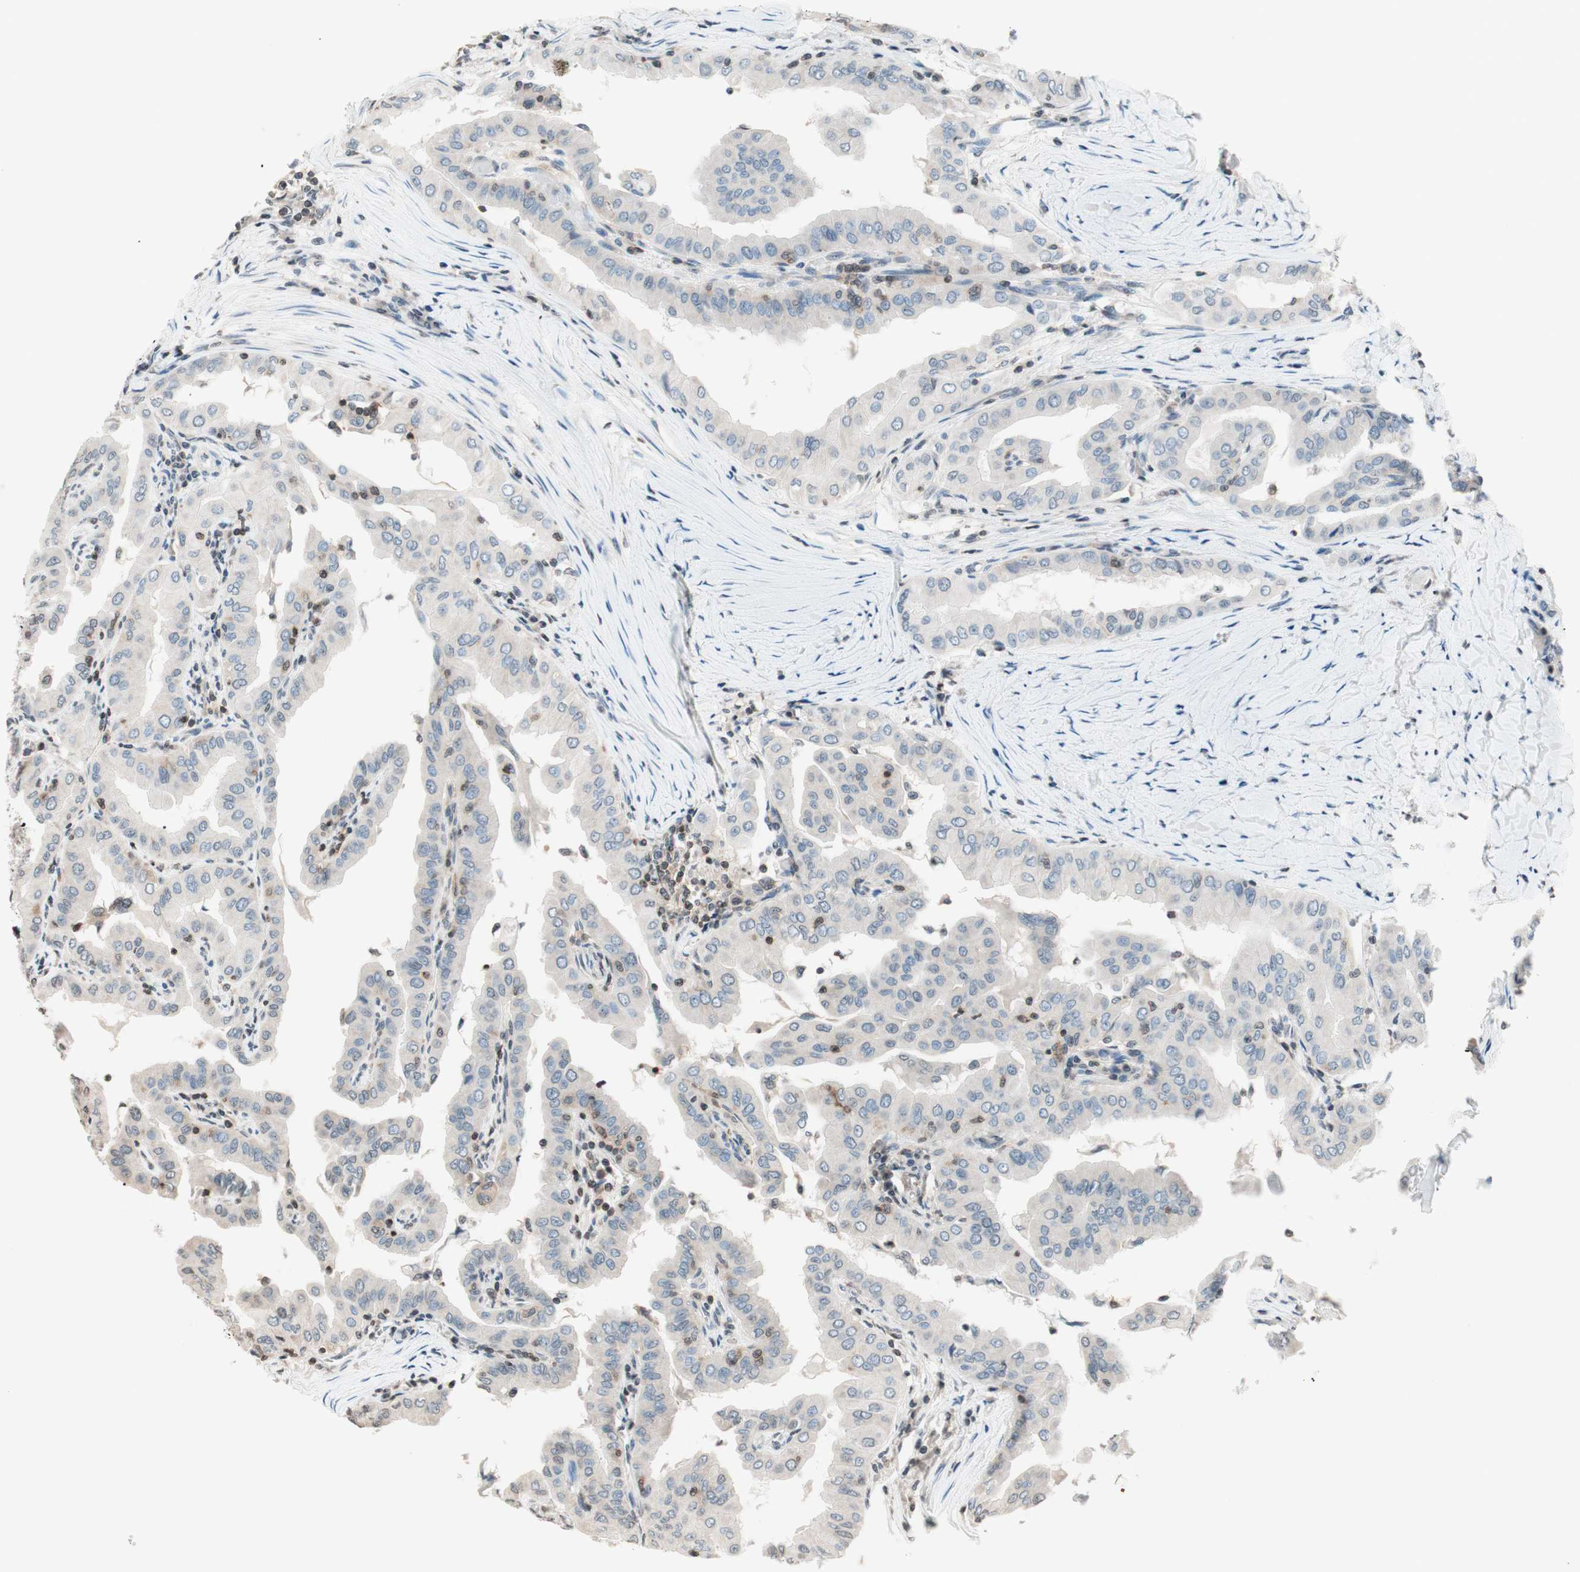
{"staining": {"intensity": "negative", "quantity": "none", "location": "none"}, "tissue": "thyroid cancer", "cell_type": "Tumor cells", "image_type": "cancer", "snomed": [{"axis": "morphology", "description": "Papillary adenocarcinoma, NOS"}, {"axis": "topography", "description": "Thyroid gland"}], "caption": "This photomicrograph is of thyroid cancer (papillary adenocarcinoma) stained with immunohistochemistry to label a protein in brown with the nuclei are counter-stained blue. There is no positivity in tumor cells. Nuclei are stained in blue.", "gene": "WIPF1", "patient": {"sex": "male", "age": 33}}